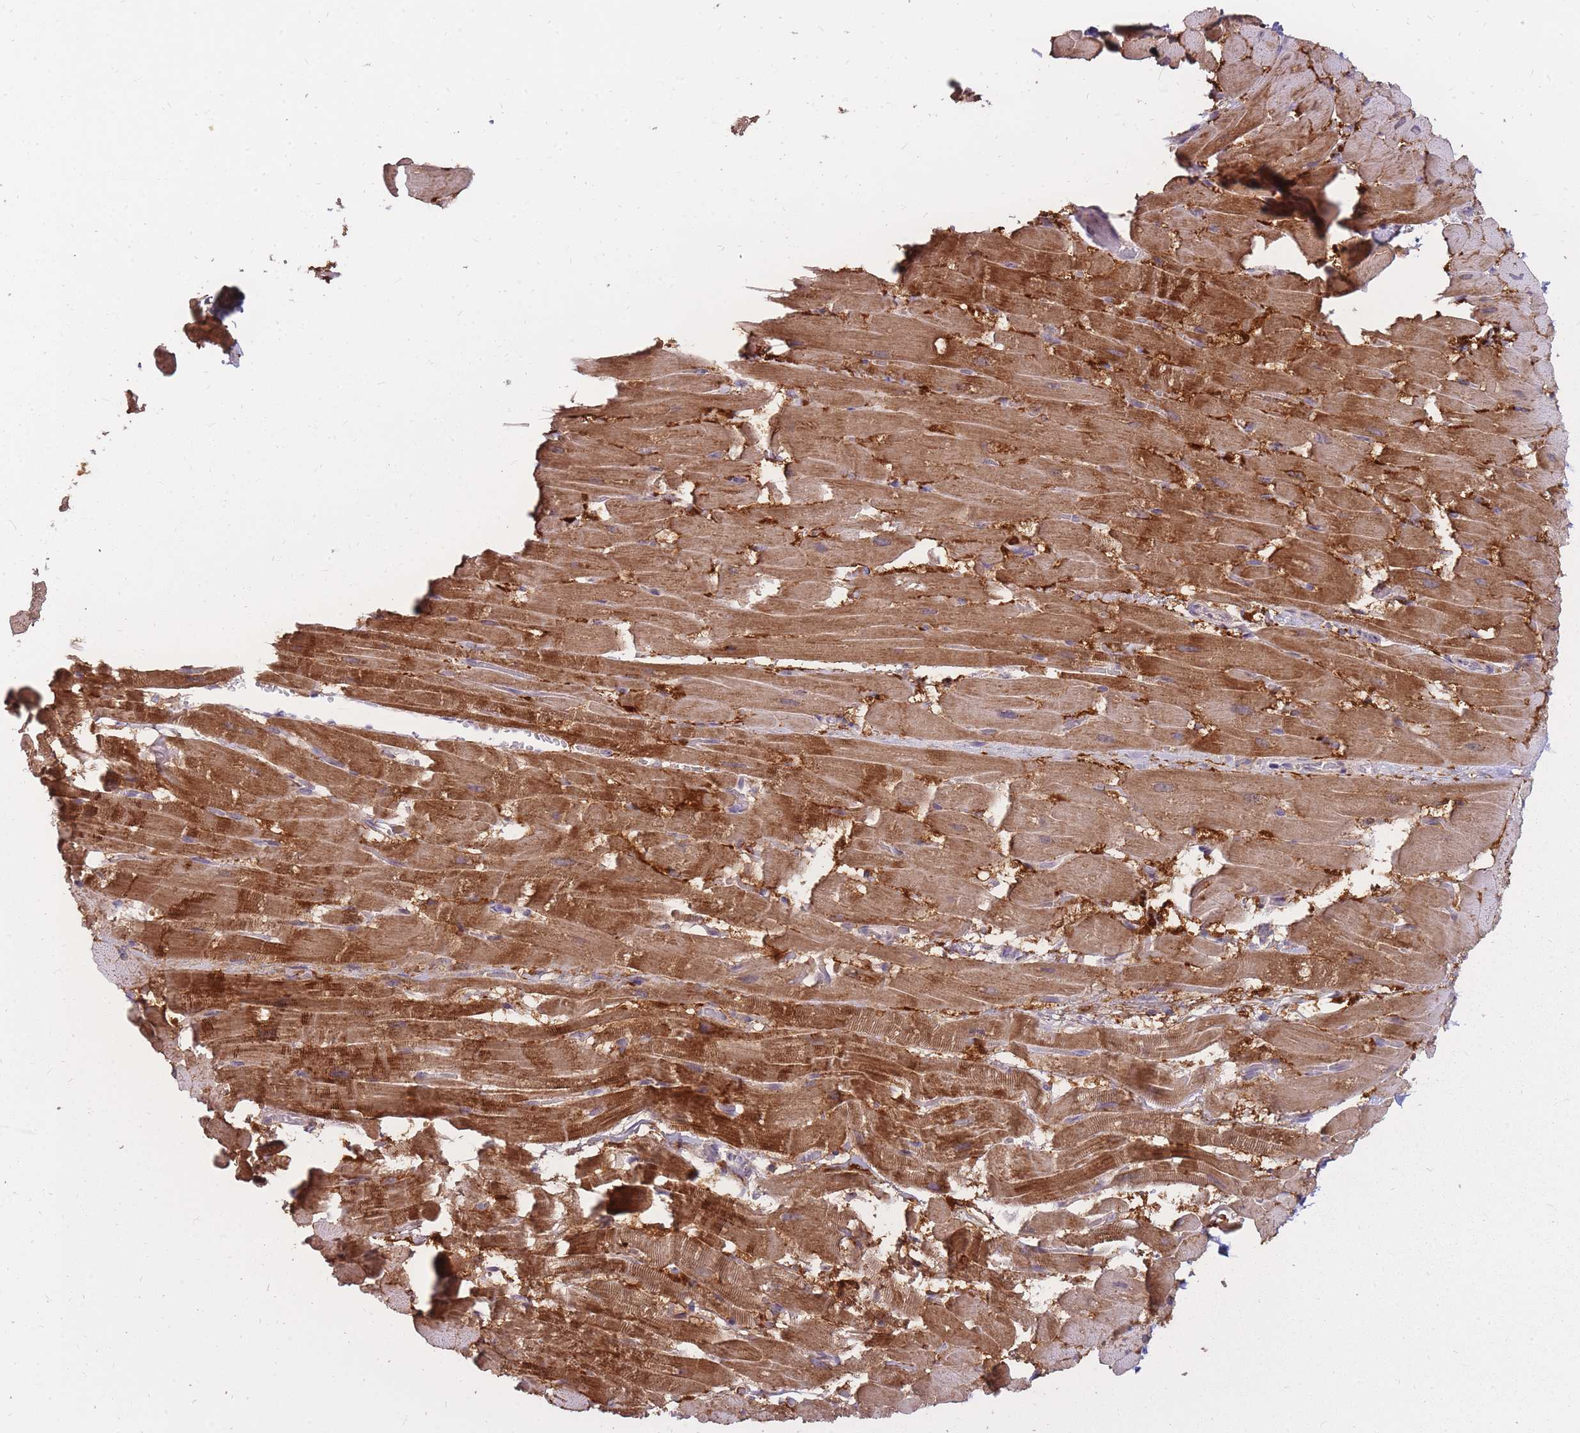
{"staining": {"intensity": "strong", "quantity": ">75%", "location": "cytoplasmic/membranous"}, "tissue": "heart muscle", "cell_type": "Cardiomyocytes", "image_type": "normal", "snomed": [{"axis": "morphology", "description": "Normal tissue, NOS"}, {"axis": "topography", "description": "Heart"}], "caption": "About >75% of cardiomyocytes in unremarkable heart muscle display strong cytoplasmic/membranous protein expression as visualized by brown immunohistochemical staining.", "gene": "POM121C", "patient": {"sex": "male", "age": 37}}